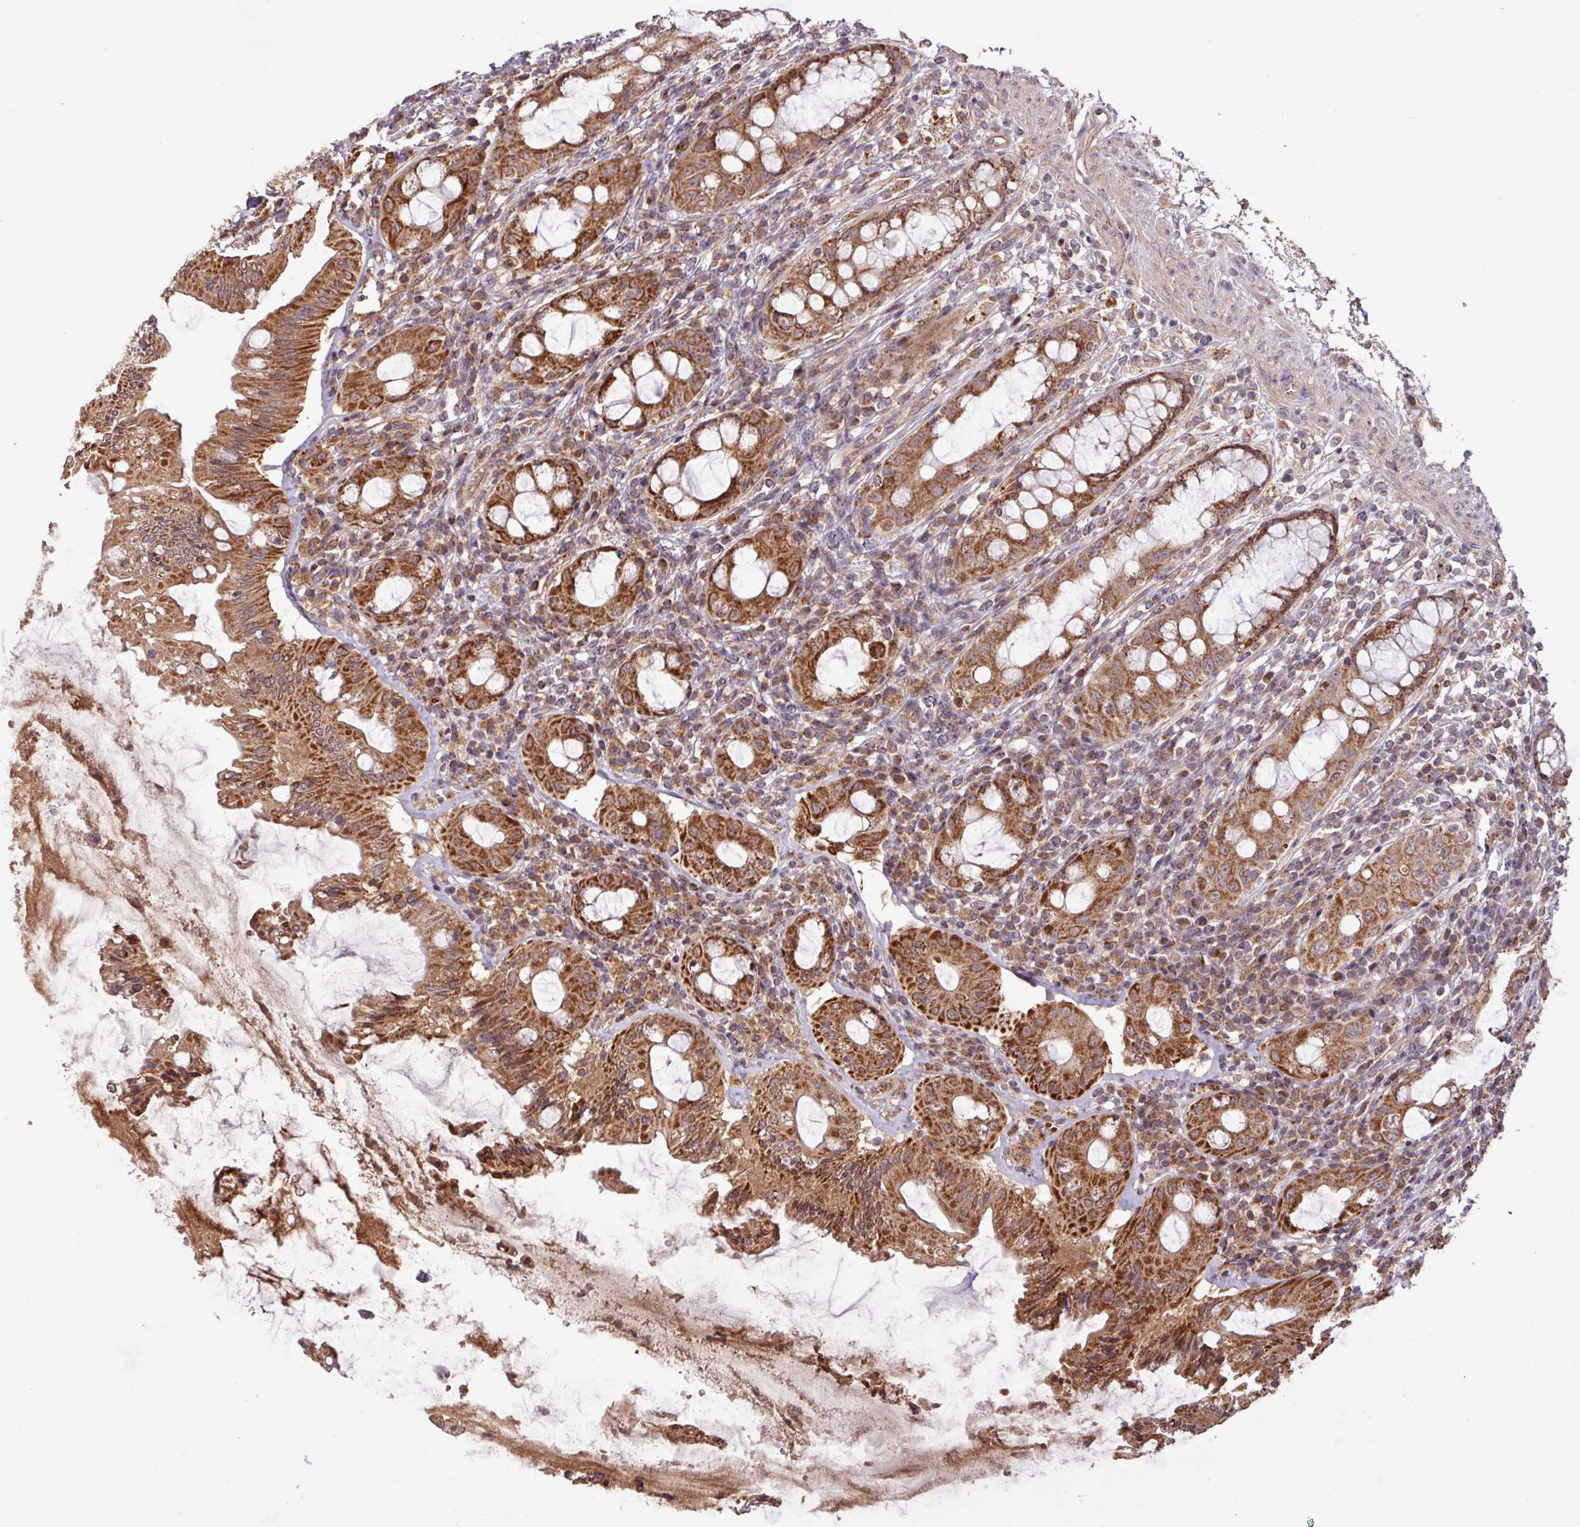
{"staining": {"intensity": "strong", "quantity": ">75%", "location": "cytoplasmic/membranous"}, "tissue": "rectum", "cell_type": "Glandular cells", "image_type": "normal", "snomed": [{"axis": "morphology", "description": "Normal tissue, NOS"}, {"axis": "topography", "description": "Rectum"}], "caption": "Immunohistochemistry micrograph of normal rectum: rectum stained using immunohistochemistry (IHC) shows high levels of strong protein expression localized specifically in the cytoplasmic/membranous of glandular cells, appearing as a cytoplasmic/membranous brown color.", "gene": "YPEL1", "patient": {"sex": "female", "age": 57}}